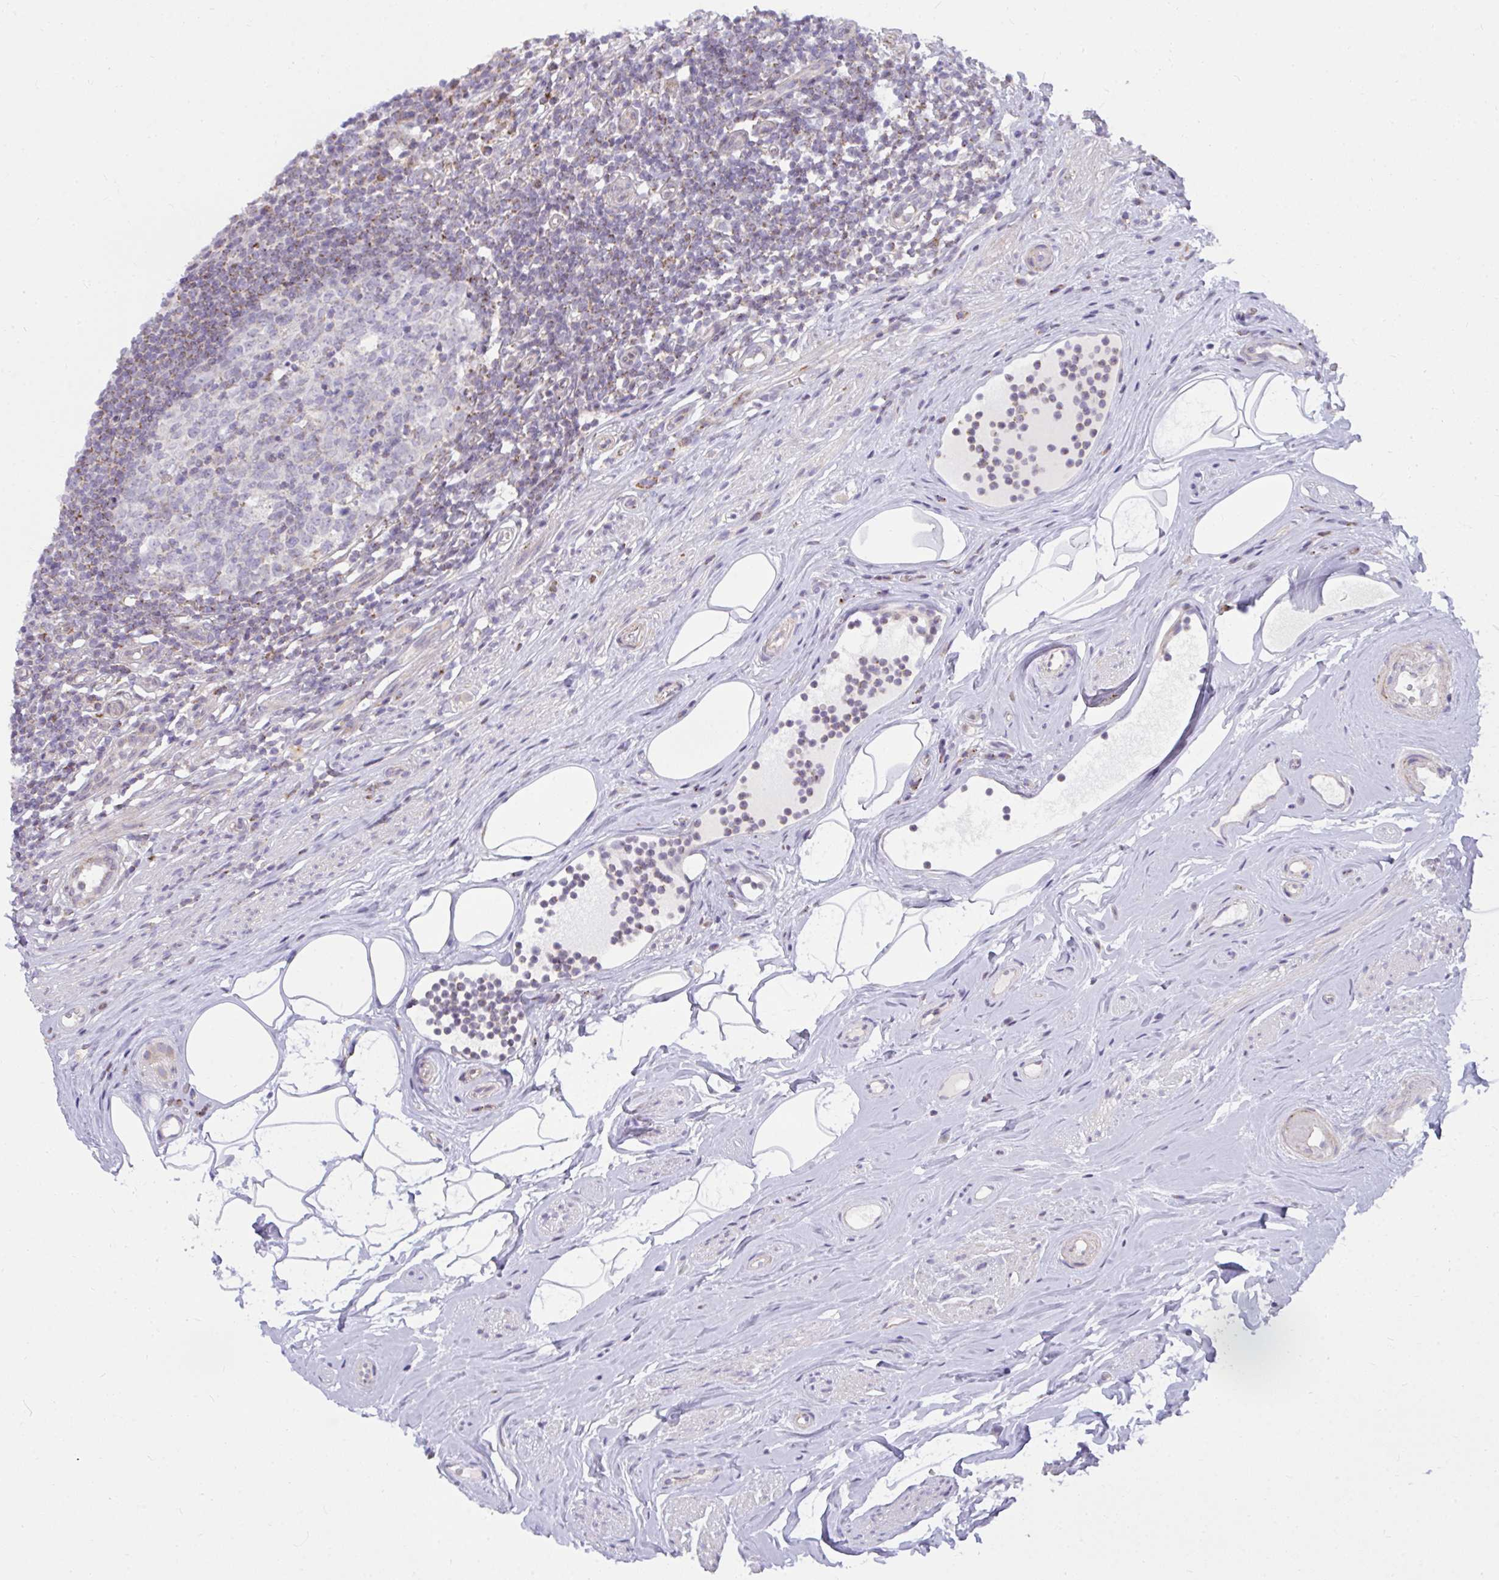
{"staining": {"intensity": "strong", "quantity": ">75%", "location": "cytoplasmic/membranous"}, "tissue": "appendix", "cell_type": "Glandular cells", "image_type": "normal", "snomed": [{"axis": "morphology", "description": "Normal tissue, NOS"}, {"axis": "topography", "description": "Appendix"}], "caption": "Immunohistochemical staining of unremarkable appendix demonstrates >75% levels of strong cytoplasmic/membranous protein expression in approximately >75% of glandular cells. (DAB (3,3'-diaminobenzidine) IHC with brightfield microscopy, high magnification).", "gene": "SRRM4", "patient": {"sex": "female", "age": 56}}